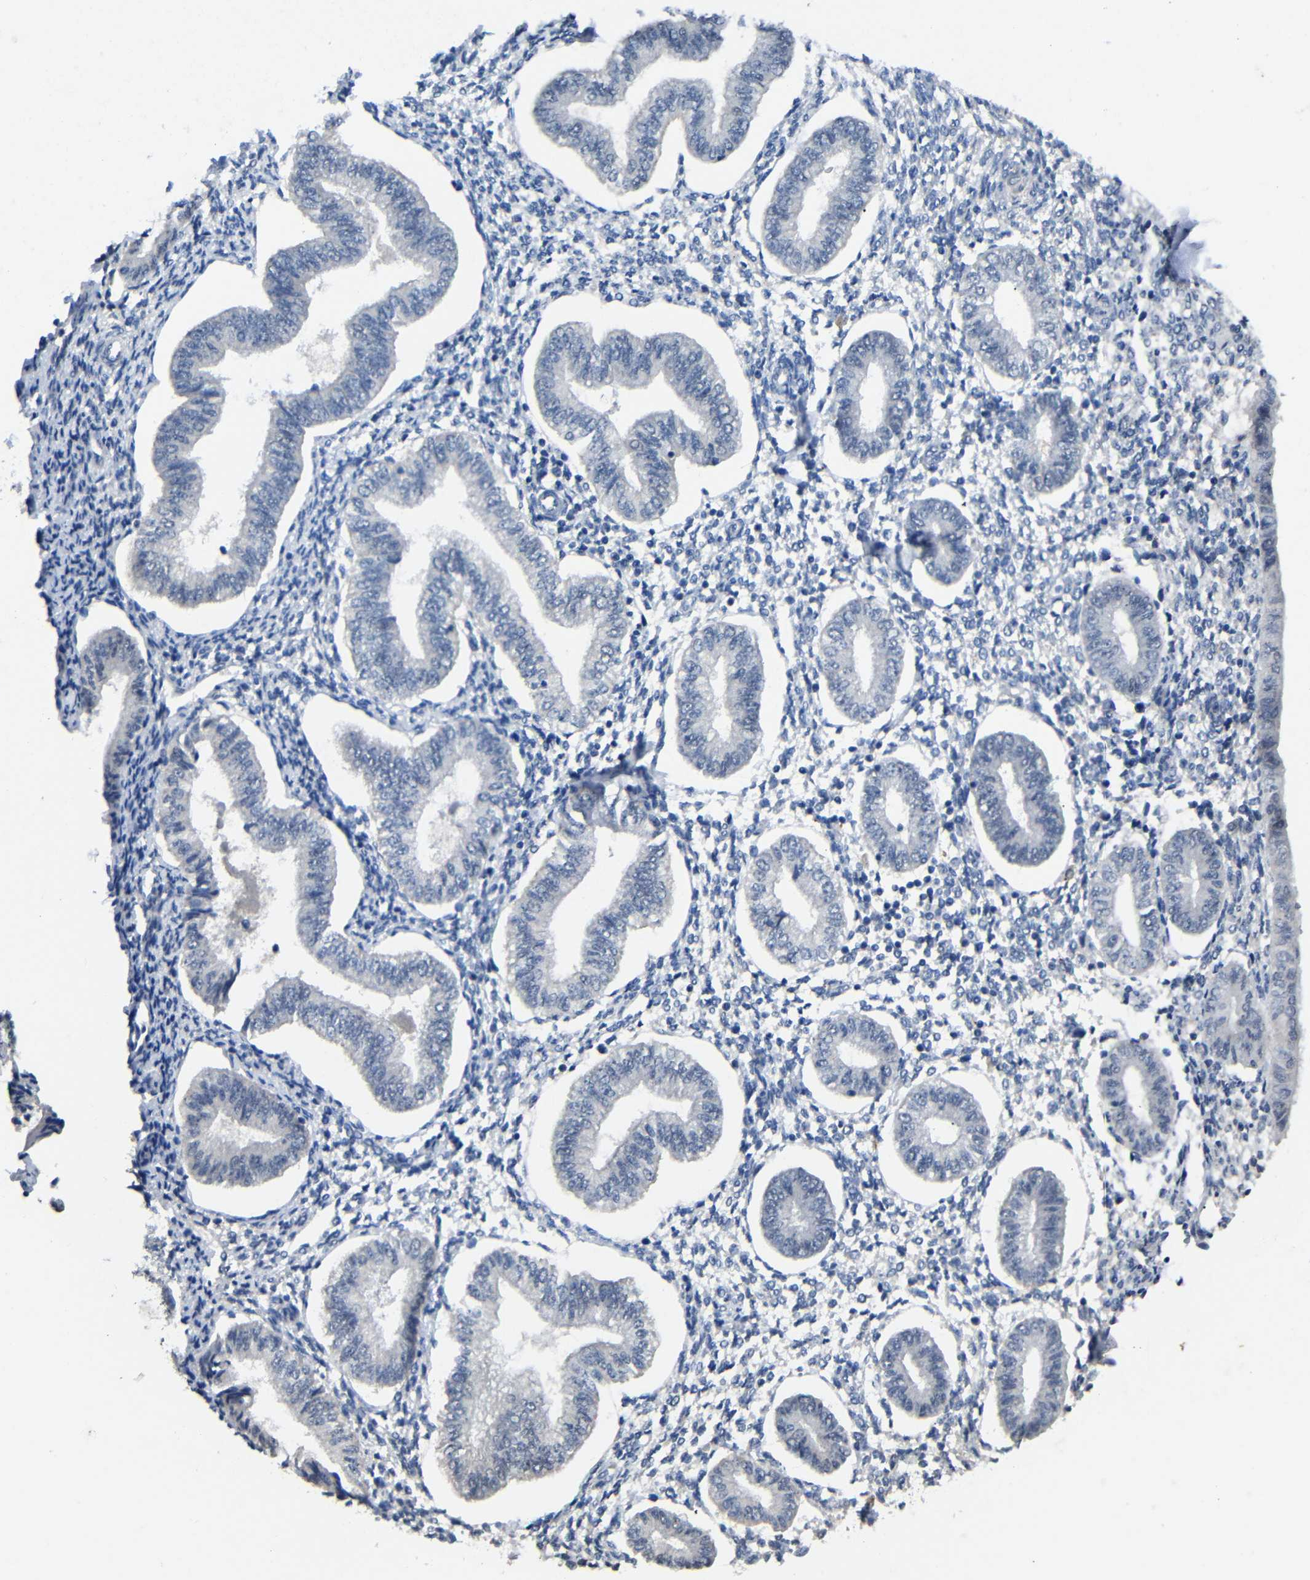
{"staining": {"intensity": "negative", "quantity": "none", "location": "none"}, "tissue": "endometrium", "cell_type": "Cells in endometrial stroma", "image_type": "normal", "snomed": [{"axis": "morphology", "description": "Normal tissue, NOS"}, {"axis": "topography", "description": "Endometrium"}], "caption": "High power microscopy micrograph of an immunohistochemistry histopathology image of unremarkable endometrium, revealing no significant positivity in cells in endometrial stroma. (DAB immunohistochemistry with hematoxylin counter stain).", "gene": "HNF1A", "patient": {"sex": "female", "age": 50}}